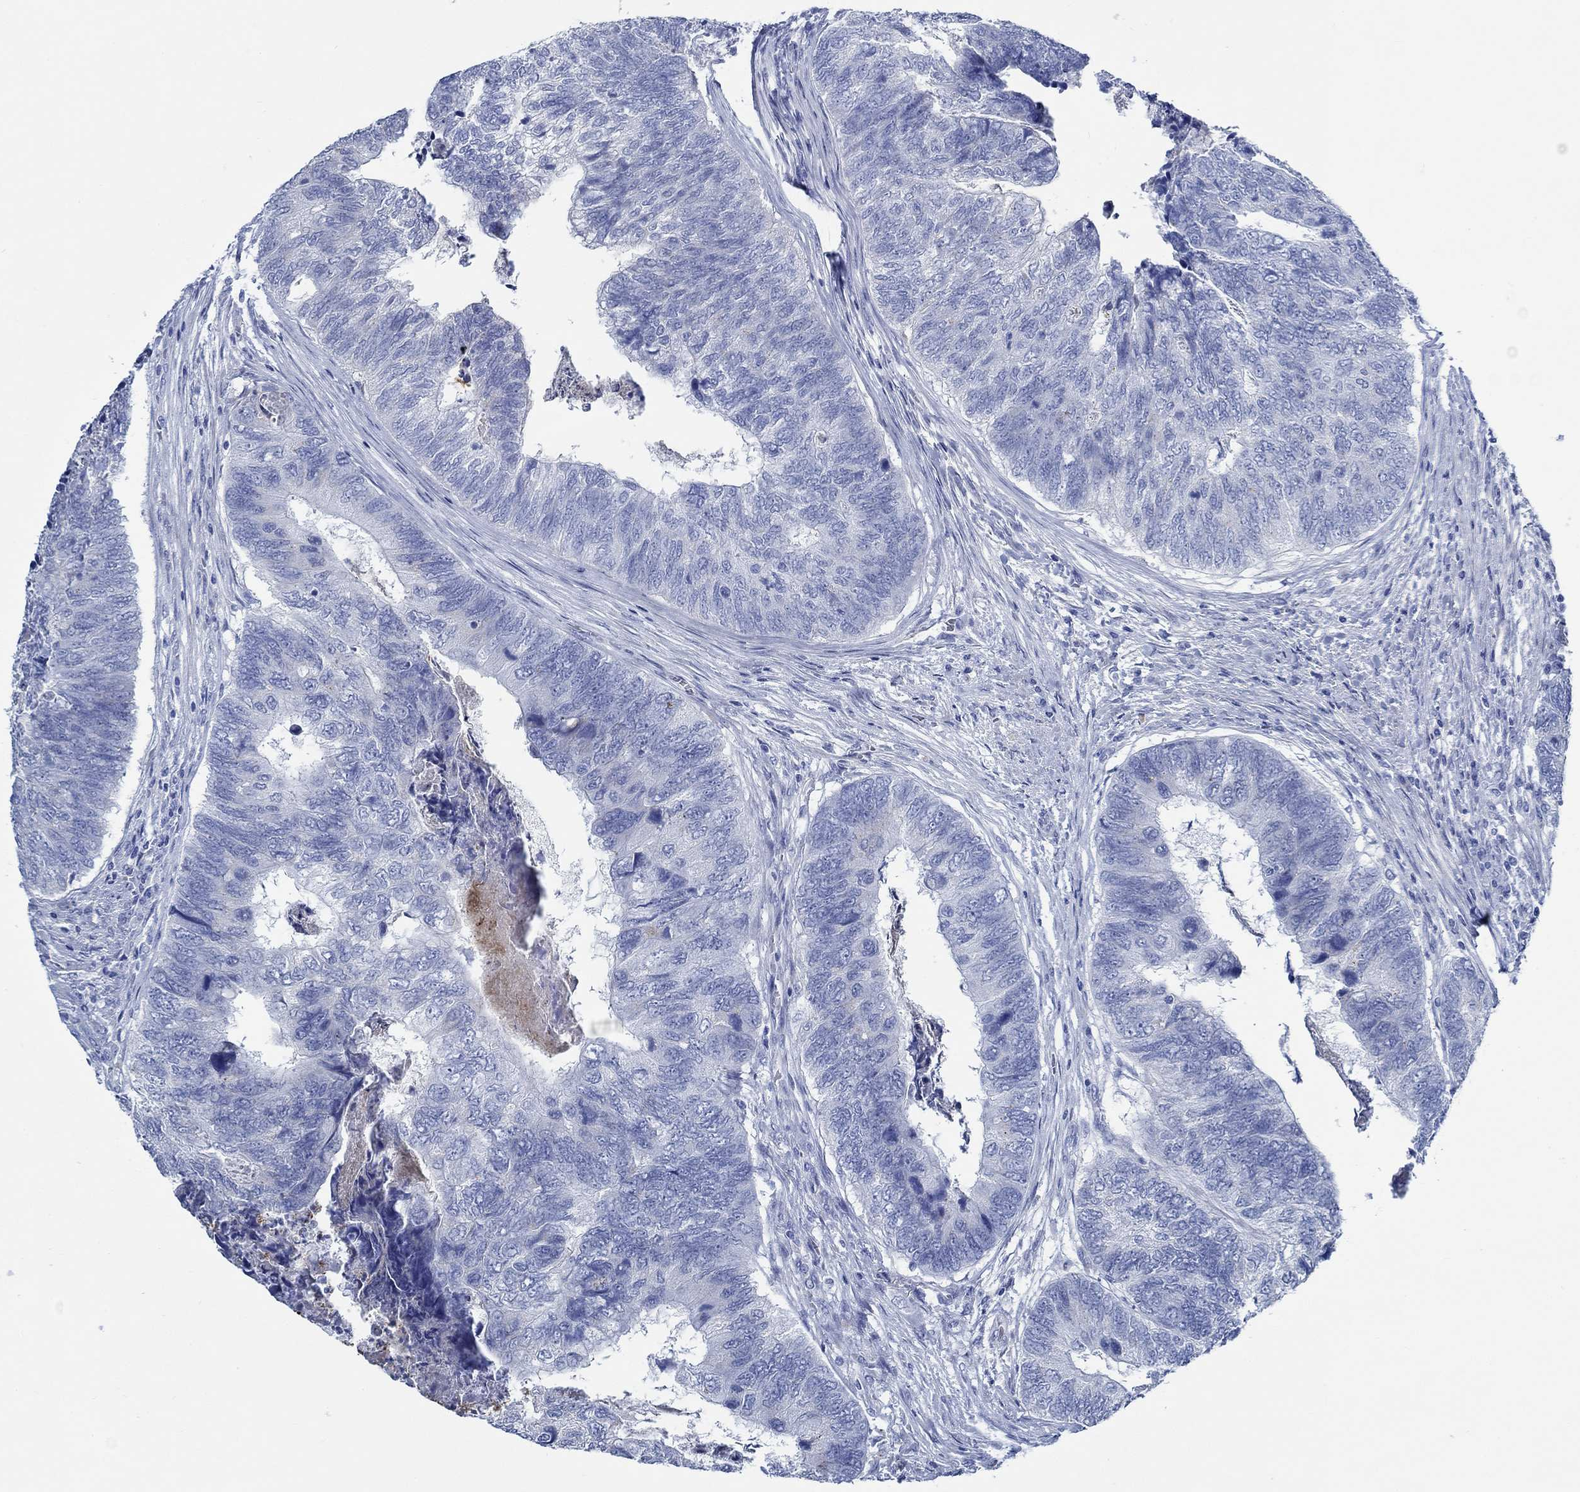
{"staining": {"intensity": "negative", "quantity": "none", "location": "none"}, "tissue": "colorectal cancer", "cell_type": "Tumor cells", "image_type": "cancer", "snomed": [{"axis": "morphology", "description": "Adenocarcinoma, NOS"}, {"axis": "topography", "description": "Colon"}], "caption": "IHC histopathology image of colorectal adenocarcinoma stained for a protein (brown), which exhibits no positivity in tumor cells.", "gene": "SVEP1", "patient": {"sex": "female", "age": 67}}